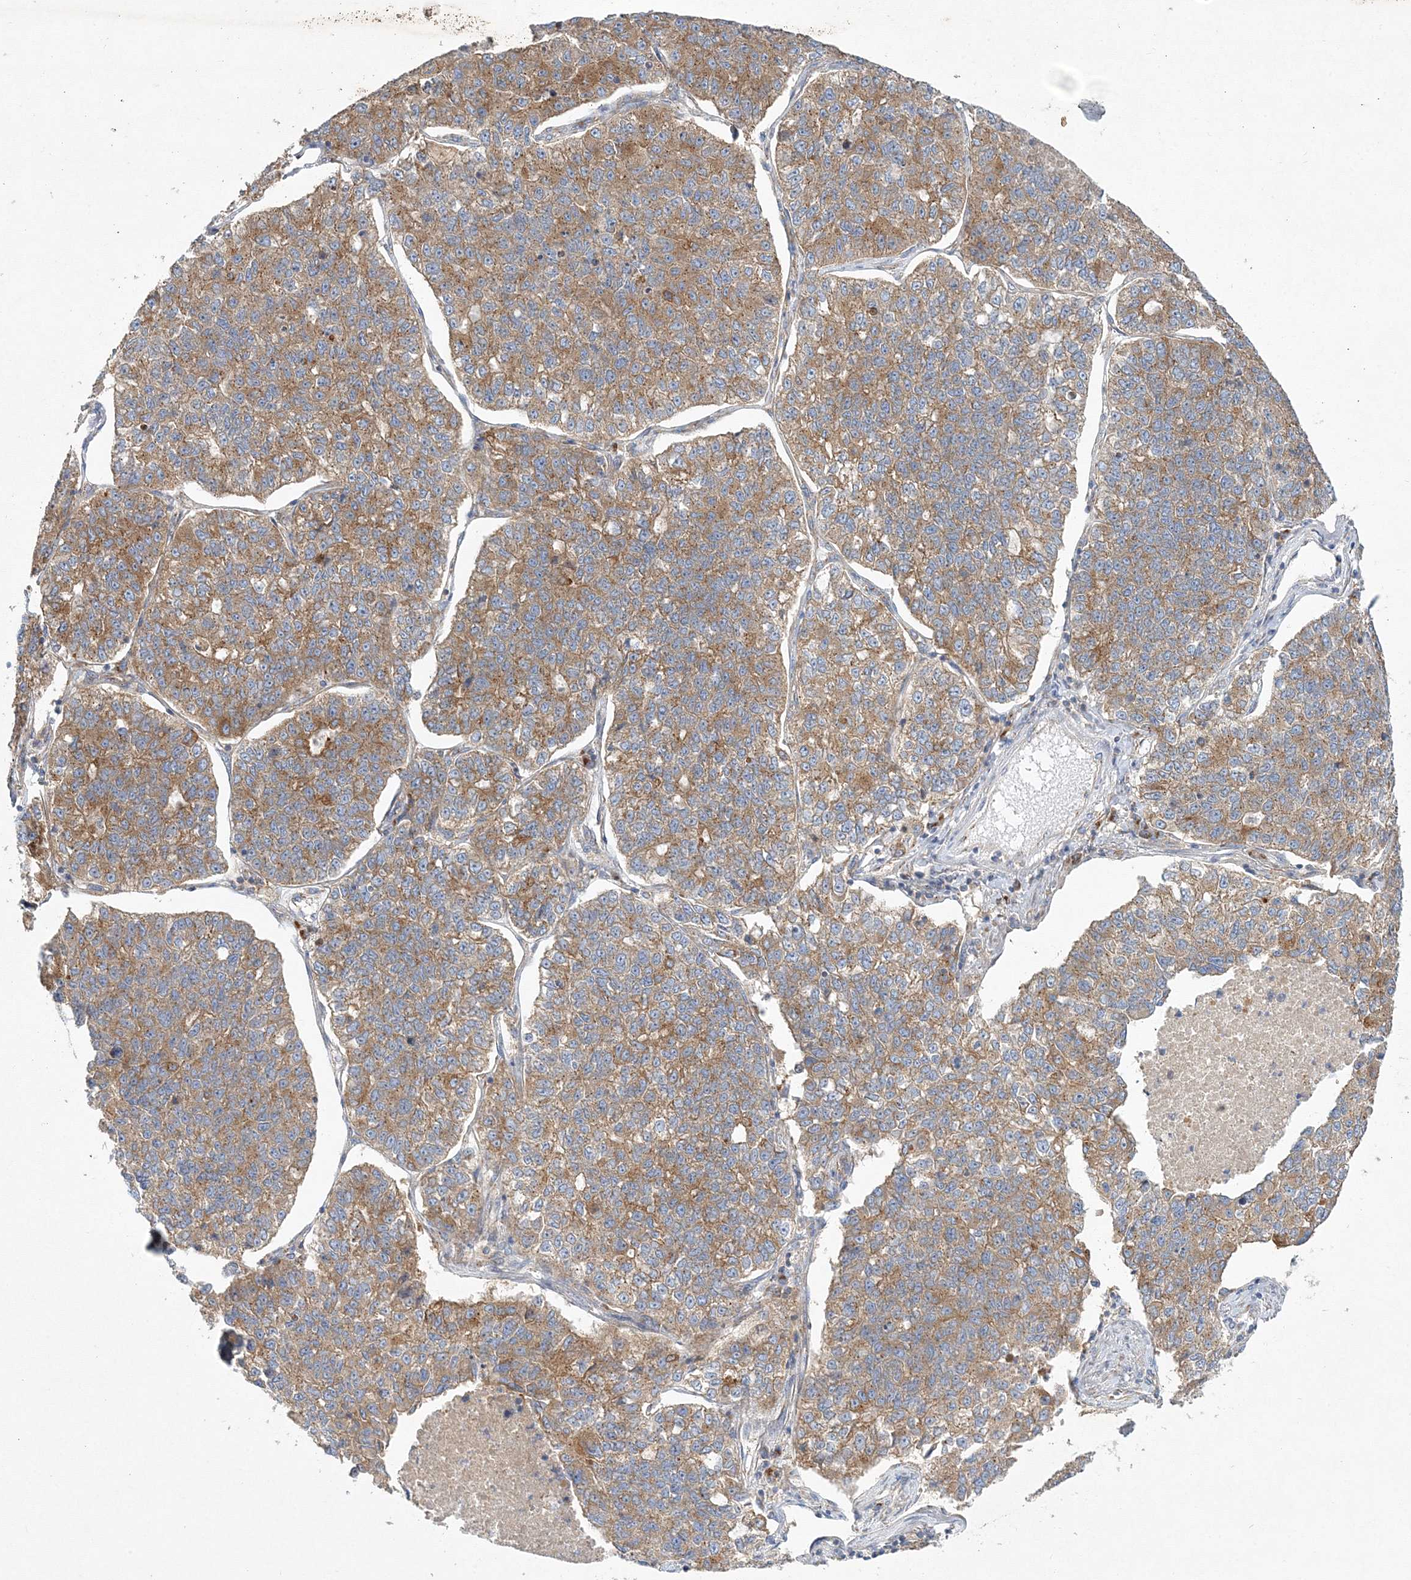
{"staining": {"intensity": "moderate", "quantity": ">75%", "location": "cytoplasmic/membranous"}, "tissue": "lung cancer", "cell_type": "Tumor cells", "image_type": "cancer", "snomed": [{"axis": "morphology", "description": "Adenocarcinoma, NOS"}, {"axis": "topography", "description": "Lung"}], "caption": "DAB (3,3'-diaminobenzidine) immunohistochemical staining of adenocarcinoma (lung) displays moderate cytoplasmic/membranous protein positivity in about >75% of tumor cells. (DAB = brown stain, brightfield microscopy at high magnification).", "gene": "SEC23IP", "patient": {"sex": "male", "age": 49}}